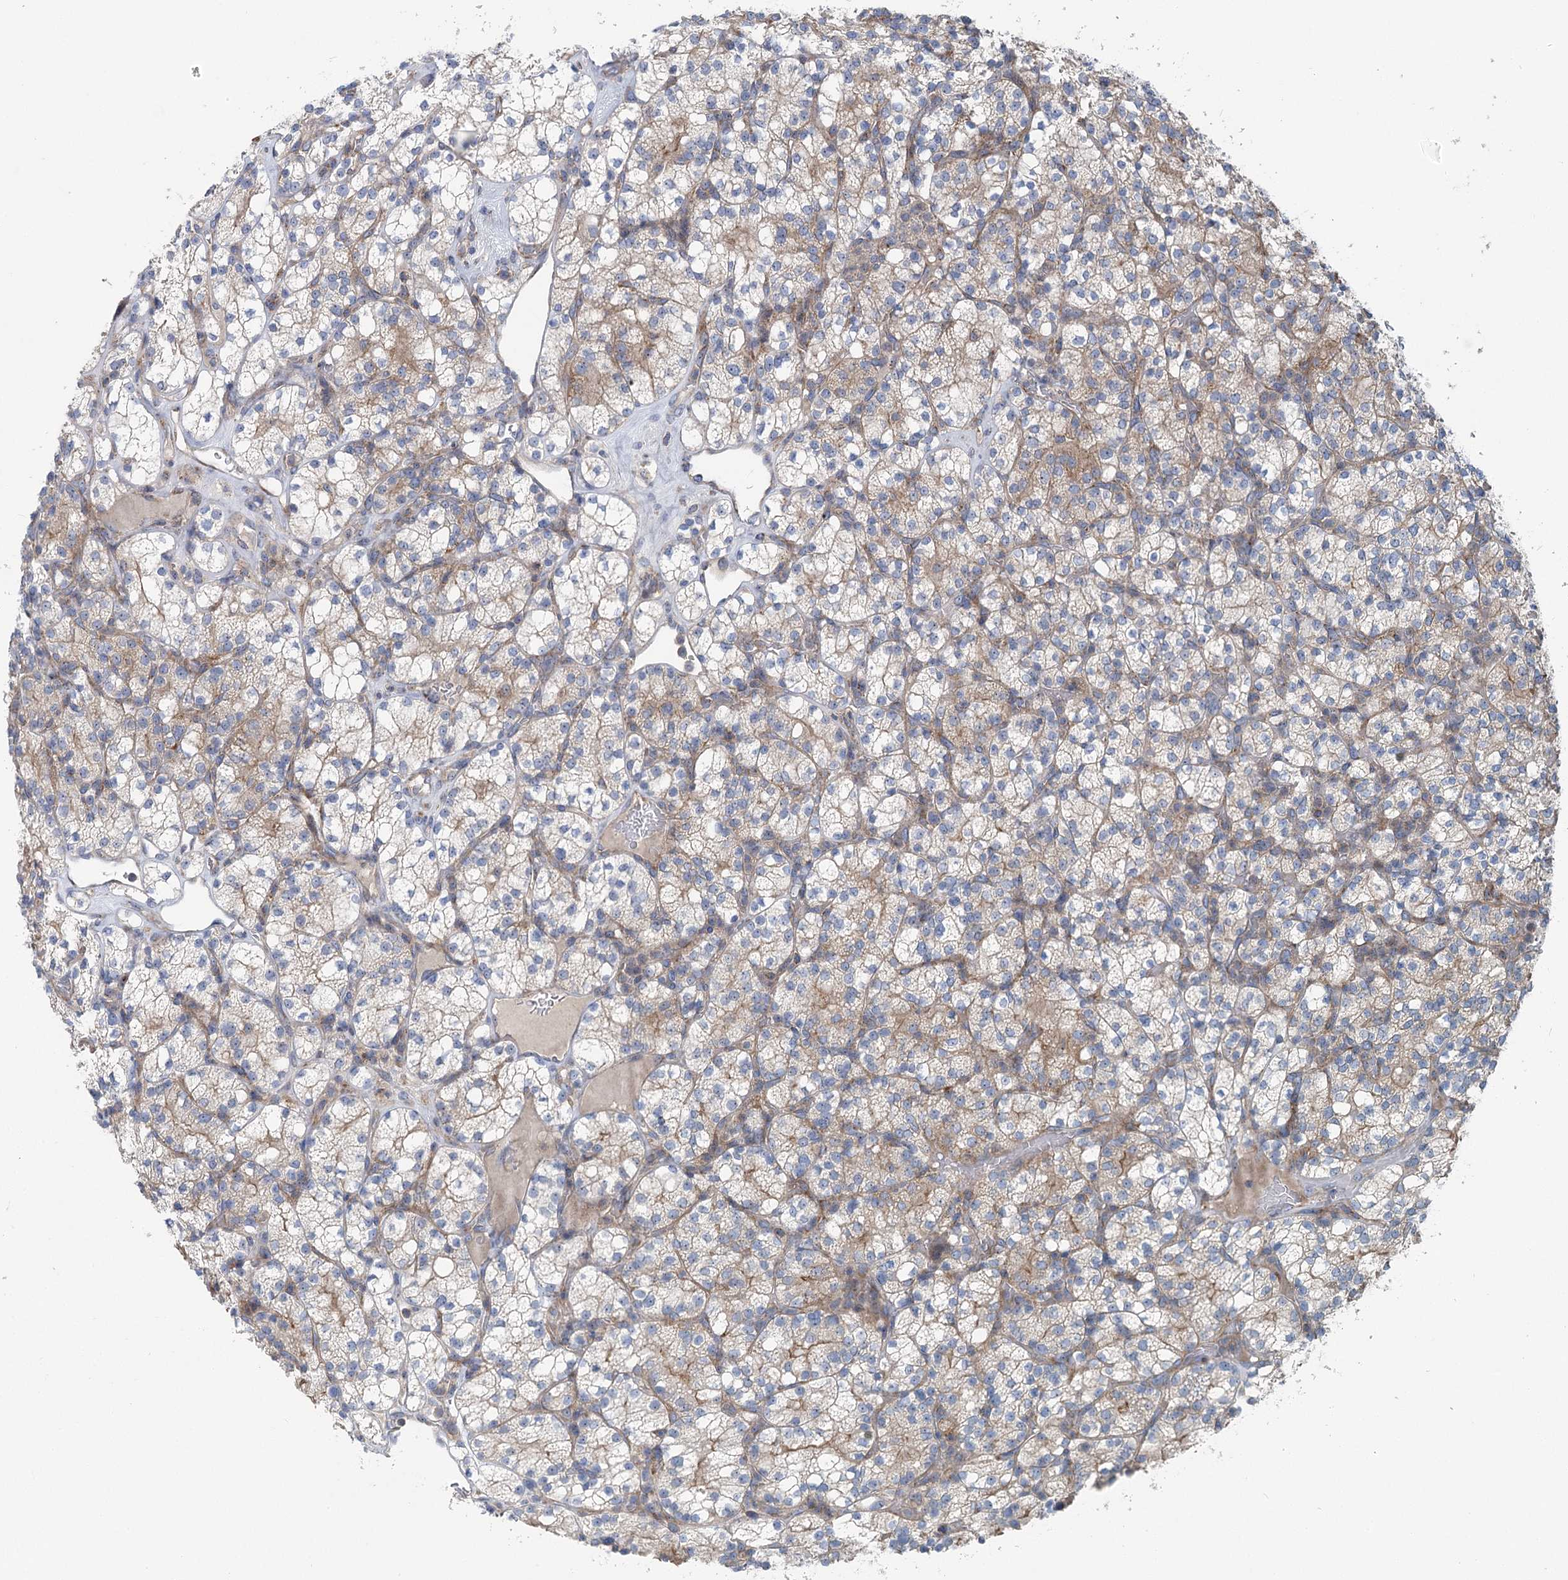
{"staining": {"intensity": "weak", "quantity": "<25%", "location": "cytoplasmic/membranous"}, "tissue": "renal cancer", "cell_type": "Tumor cells", "image_type": "cancer", "snomed": [{"axis": "morphology", "description": "Adenocarcinoma, NOS"}, {"axis": "topography", "description": "Kidney"}], "caption": "Image shows no significant protein positivity in tumor cells of renal cancer.", "gene": "MARK2", "patient": {"sex": "male", "age": 77}}